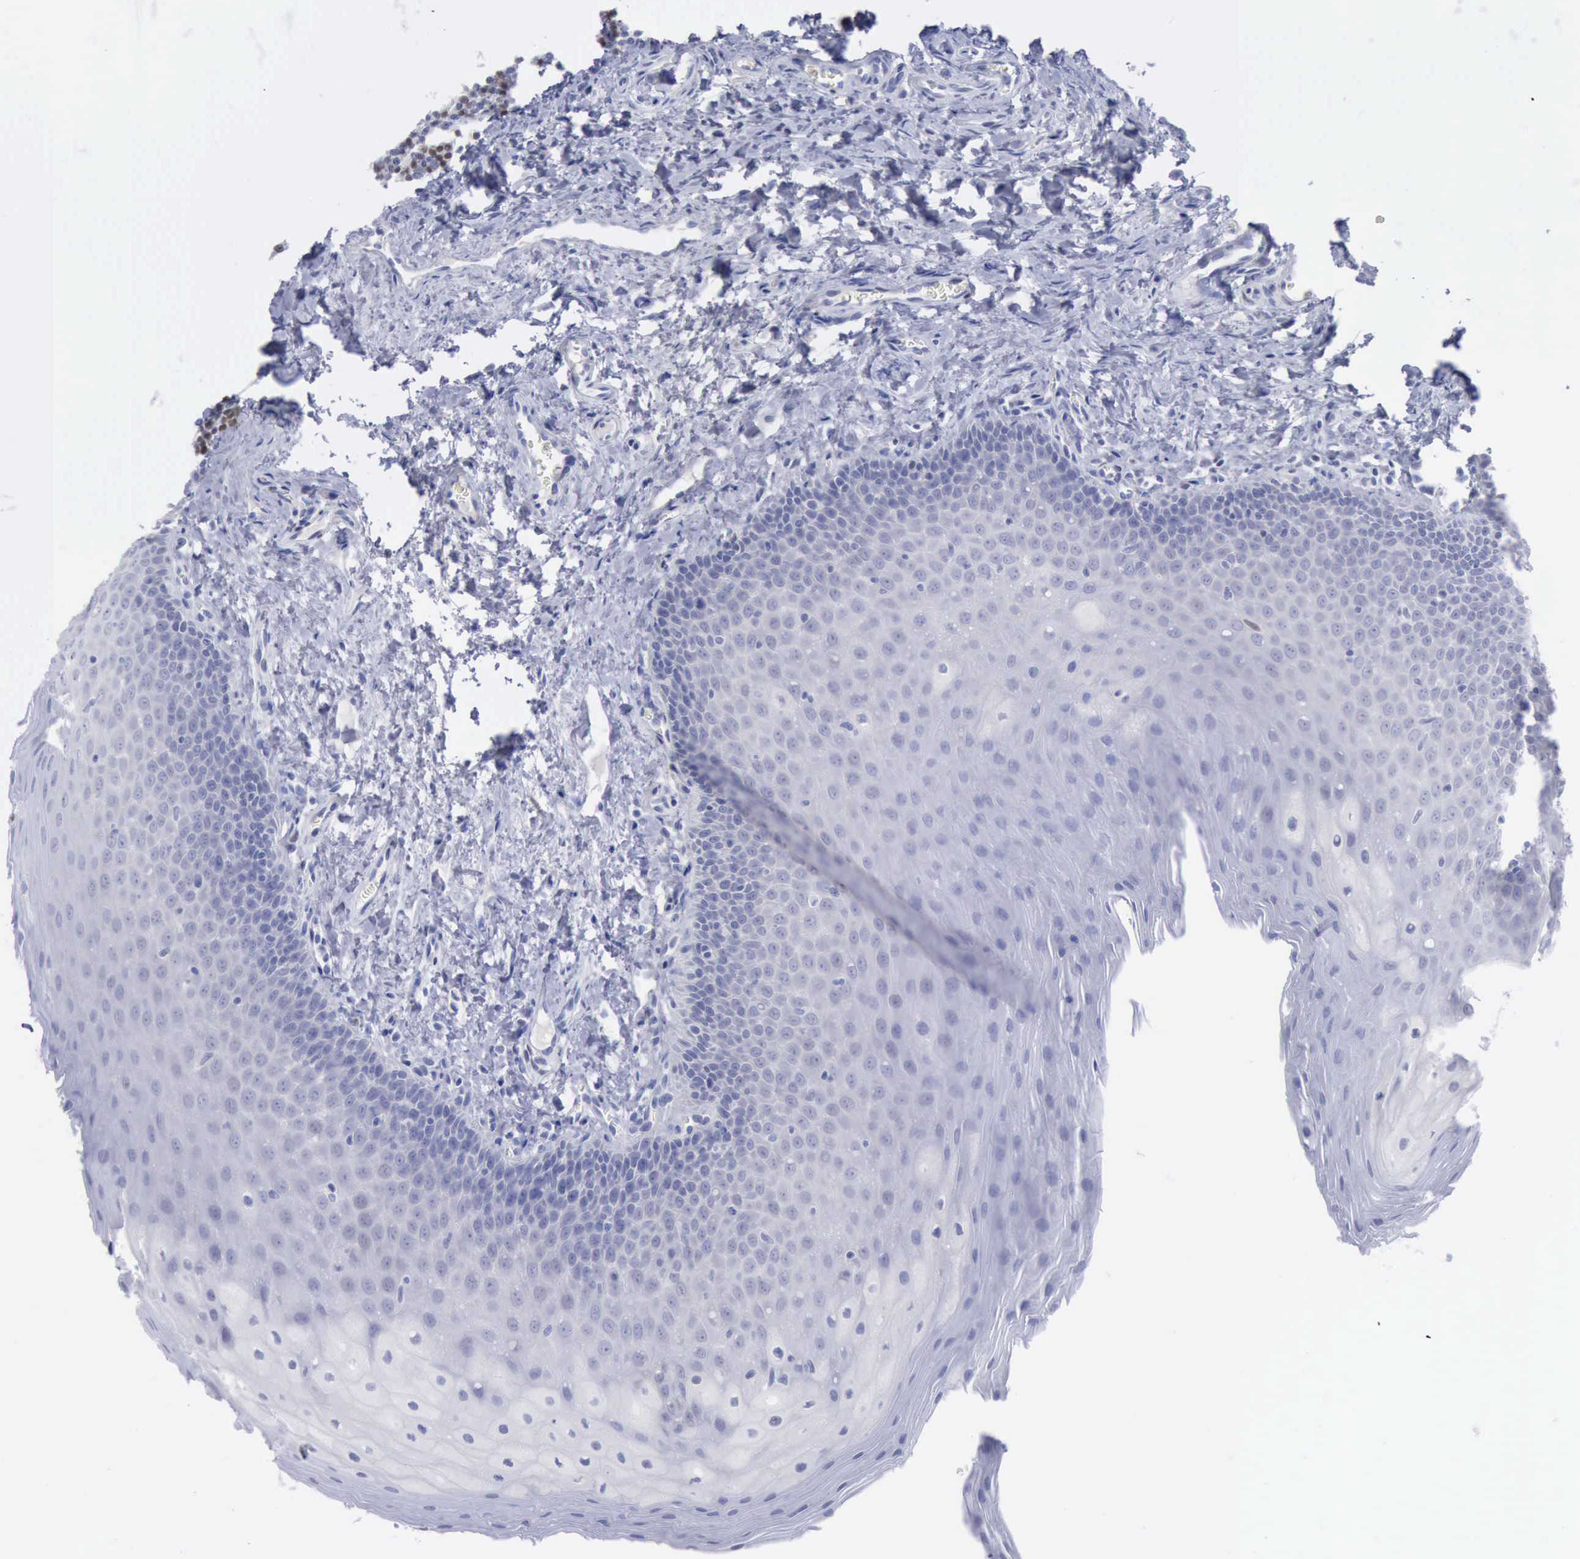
{"staining": {"intensity": "negative", "quantity": "none", "location": "none"}, "tissue": "oral mucosa", "cell_type": "Squamous epithelial cells", "image_type": "normal", "snomed": [{"axis": "morphology", "description": "Normal tissue, NOS"}, {"axis": "topography", "description": "Oral tissue"}], "caption": "Photomicrograph shows no significant protein positivity in squamous epithelial cells of normal oral mucosa.", "gene": "SATB2", "patient": {"sex": "male", "age": 20}}